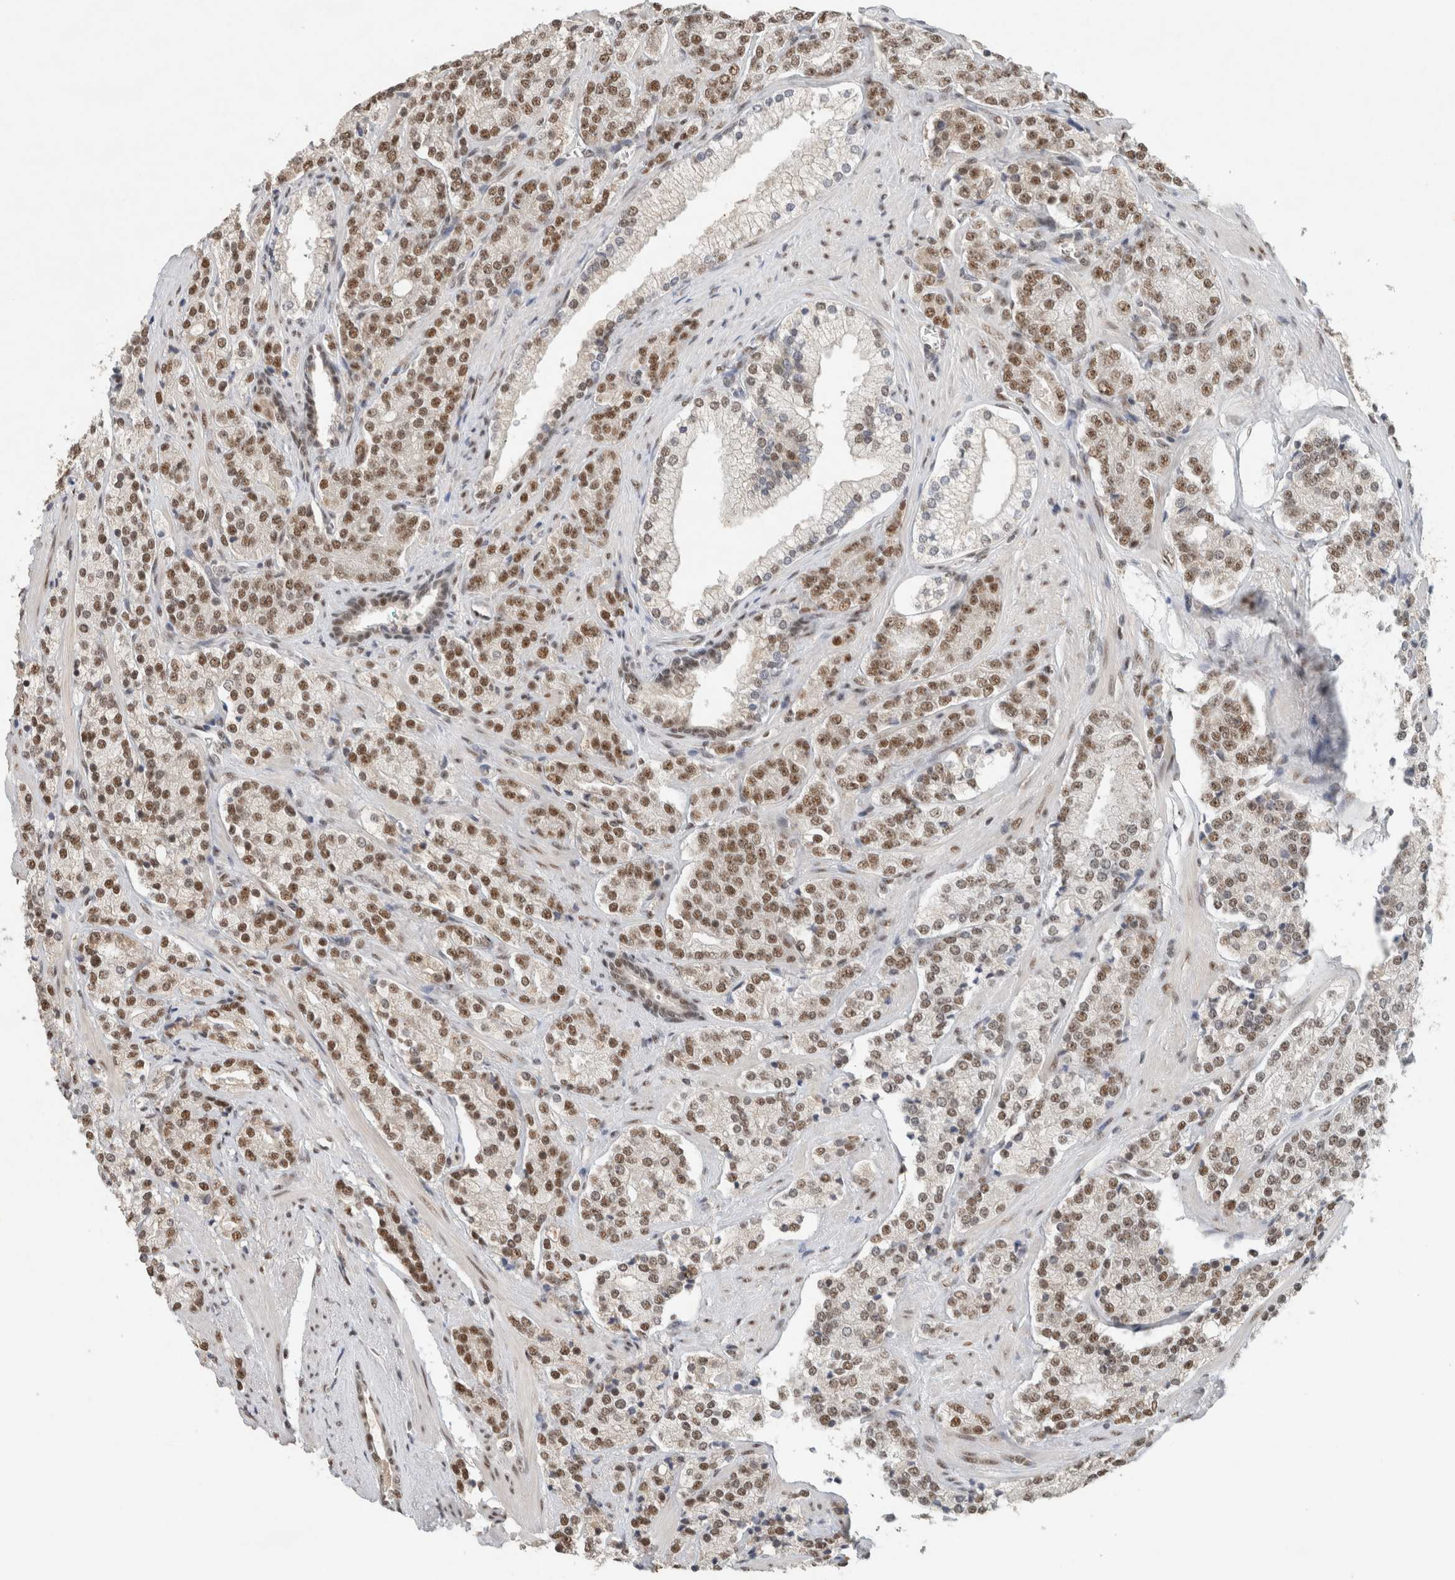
{"staining": {"intensity": "moderate", "quantity": ">75%", "location": "nuclear"}, "tissue": "prostate cancer", "cell_type": "Tumor cells", "image_type": "cancer", "snomed": [{"axis": "morphology", "description": "Adenocarcinoma, High grade"}, {"axis": "topography", "description": "Prostate"}], "caption": "Protein expression analysis of prostate cancer demonstrates moderate nuclear positivity in about >75% of tumor cells.", "gene": "DDX42", "patient": {"sex": "male", "age": 71}}